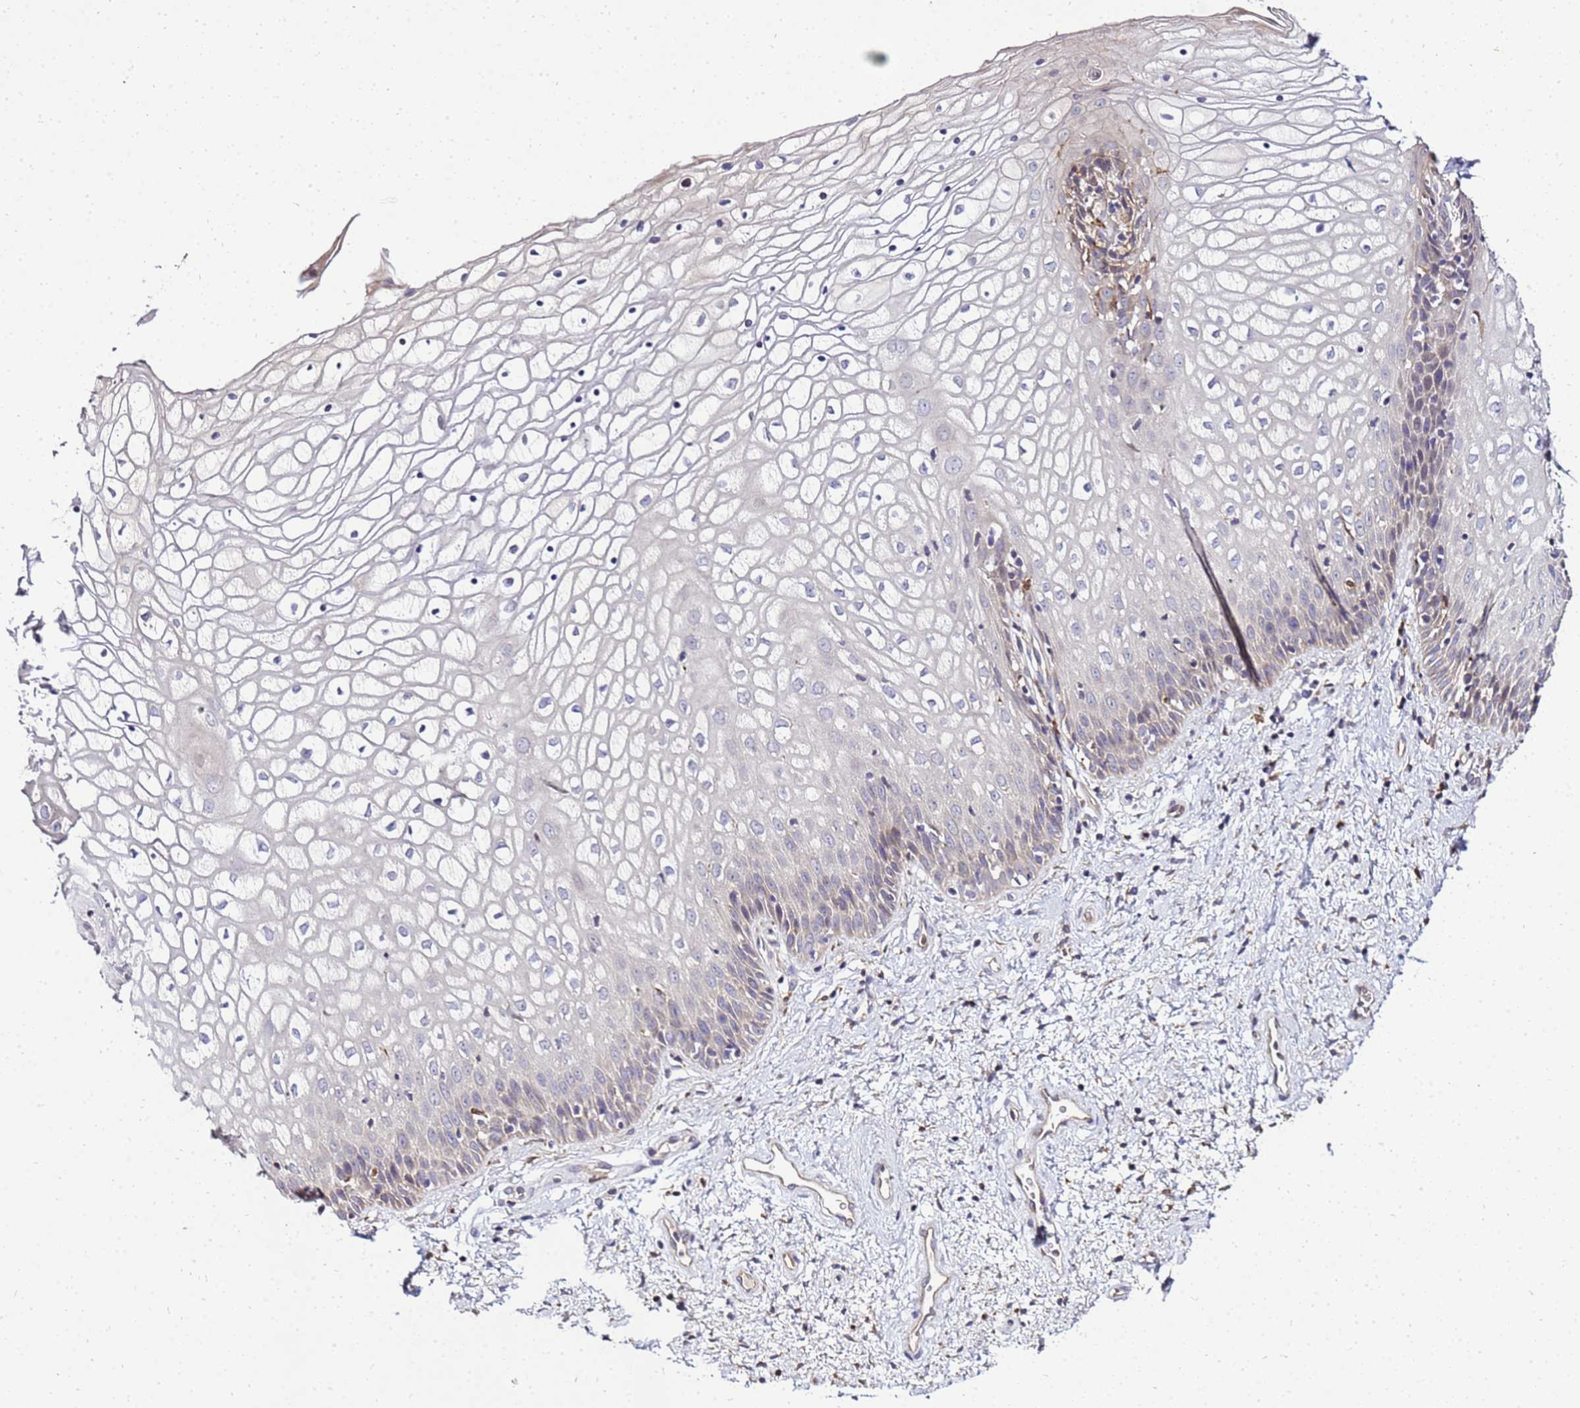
{"staining": {"intensity": "weak", "quantity": "<25%", "location": "cytoplasmic/membranous"}, "tissue": "vagina", "cell_type": "Squamous epithelial cells", "image_type": "normal", "snomed": [{"axis": "morphology", "description": "Normal tissue, NOS"}, {"axis": "topography", "description": "Vagina"}], "caption": "High power microscopy photomicrograph of an immunohistochemistry histopathology image of normal vagina, revealing no significant staining in squamous epithelial cells. The staining was performed using DAB (3,3'-diaminobenzidine) to visualize the protein expression in brown, while the nuclei were stained in blue with hematoxylin (Magnification: 20x).", "gene": "ADPGK", "patient": {"sex": "female", "age": 34}}